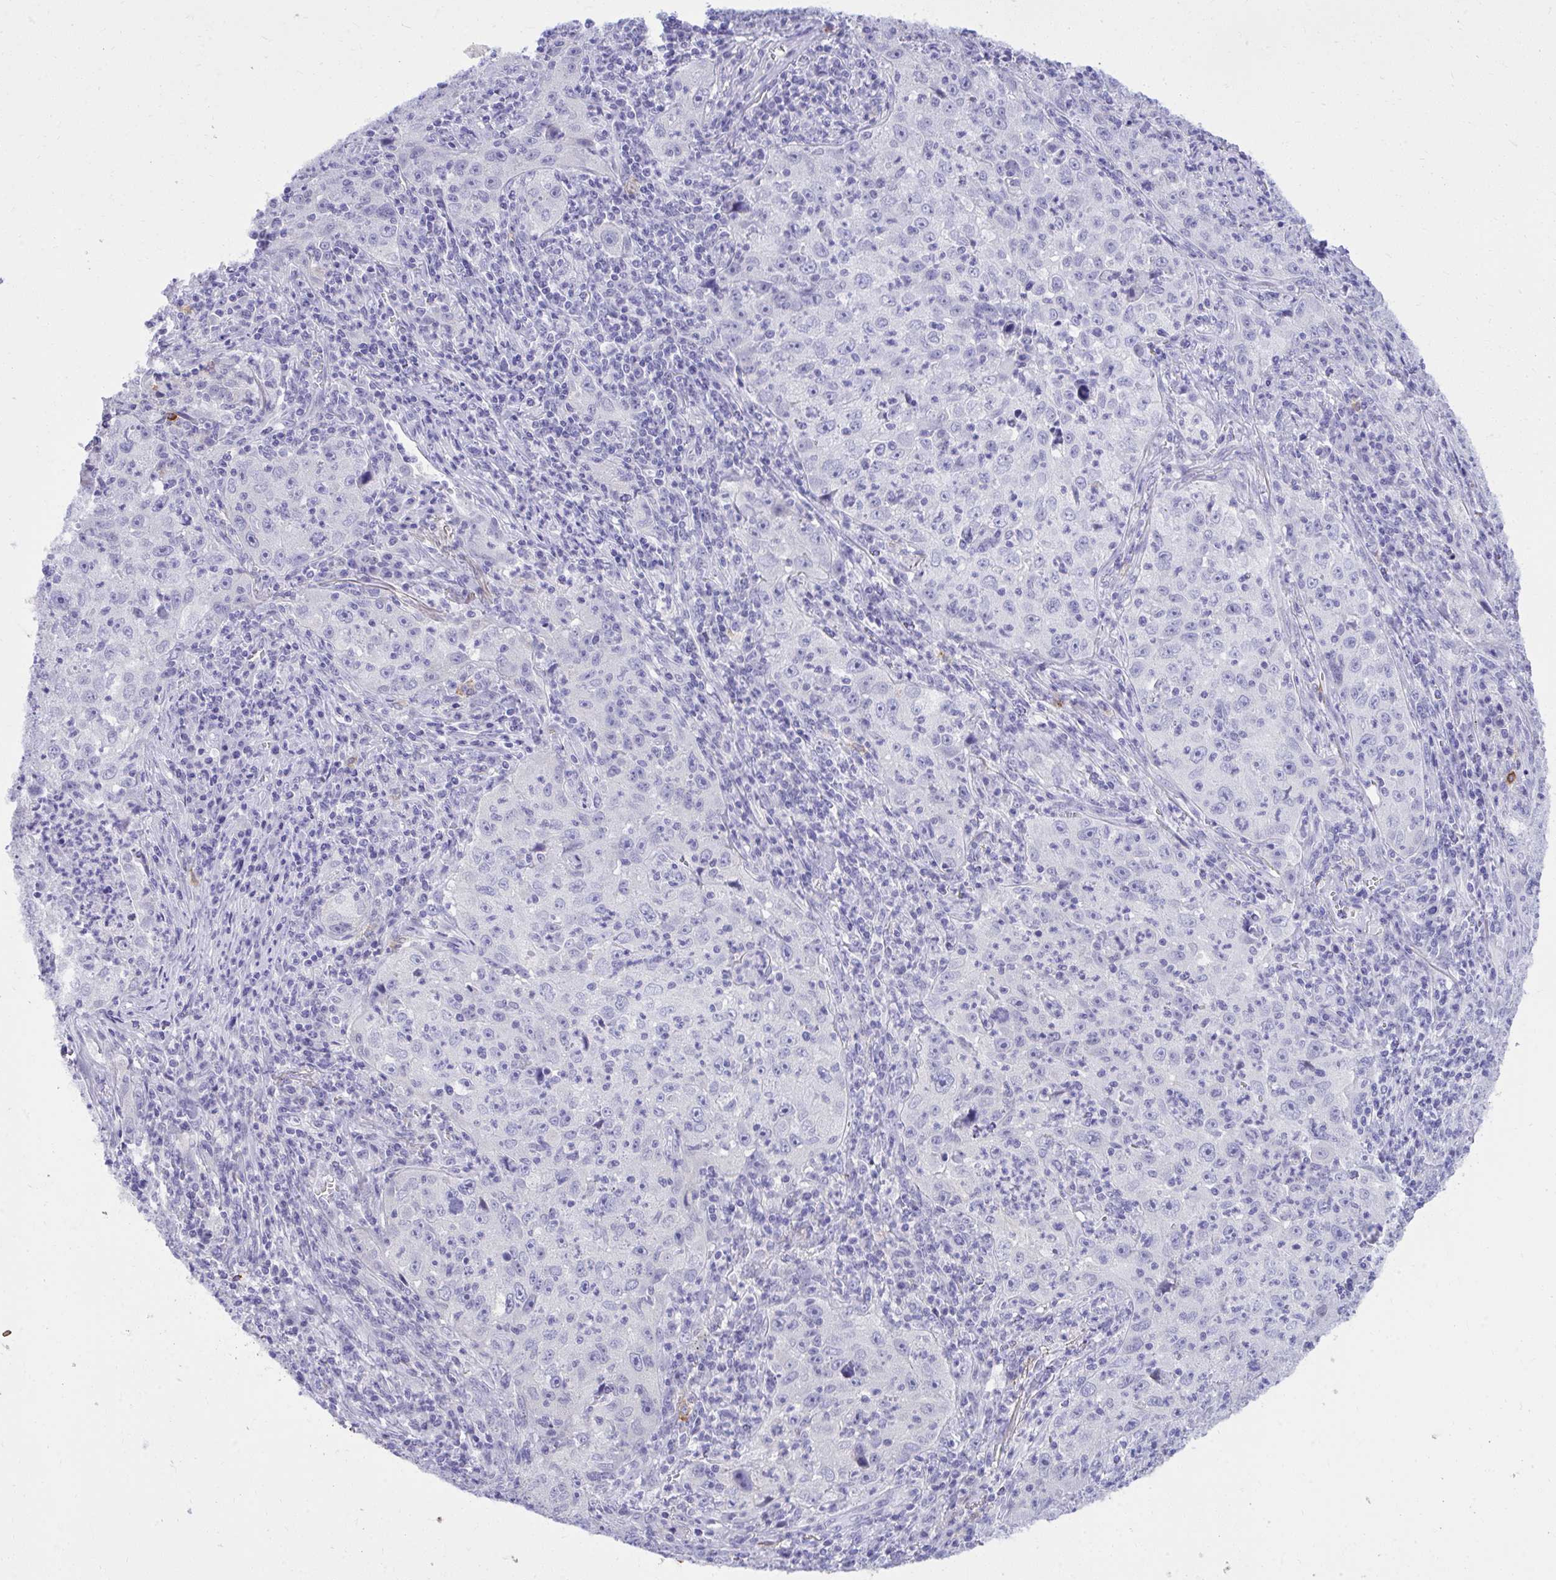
{"staining": {"intensity": "negative", "quantity": "none", "location": "none"}, "tissue": "lung cancer", "cell_type": "Tumor cells", "image_type": "cancer", "snomed": [{"axis": "morphology", "description": "Squamous cell carcinoma, NOS"}, {"axis": "topography", "description": "Lung"}], "caption": "An image of lung cancer stained for a protein displays no brown staining in tumor cells.", "gene": "PSD", "patient": {"sex": "male", "age": 71}}